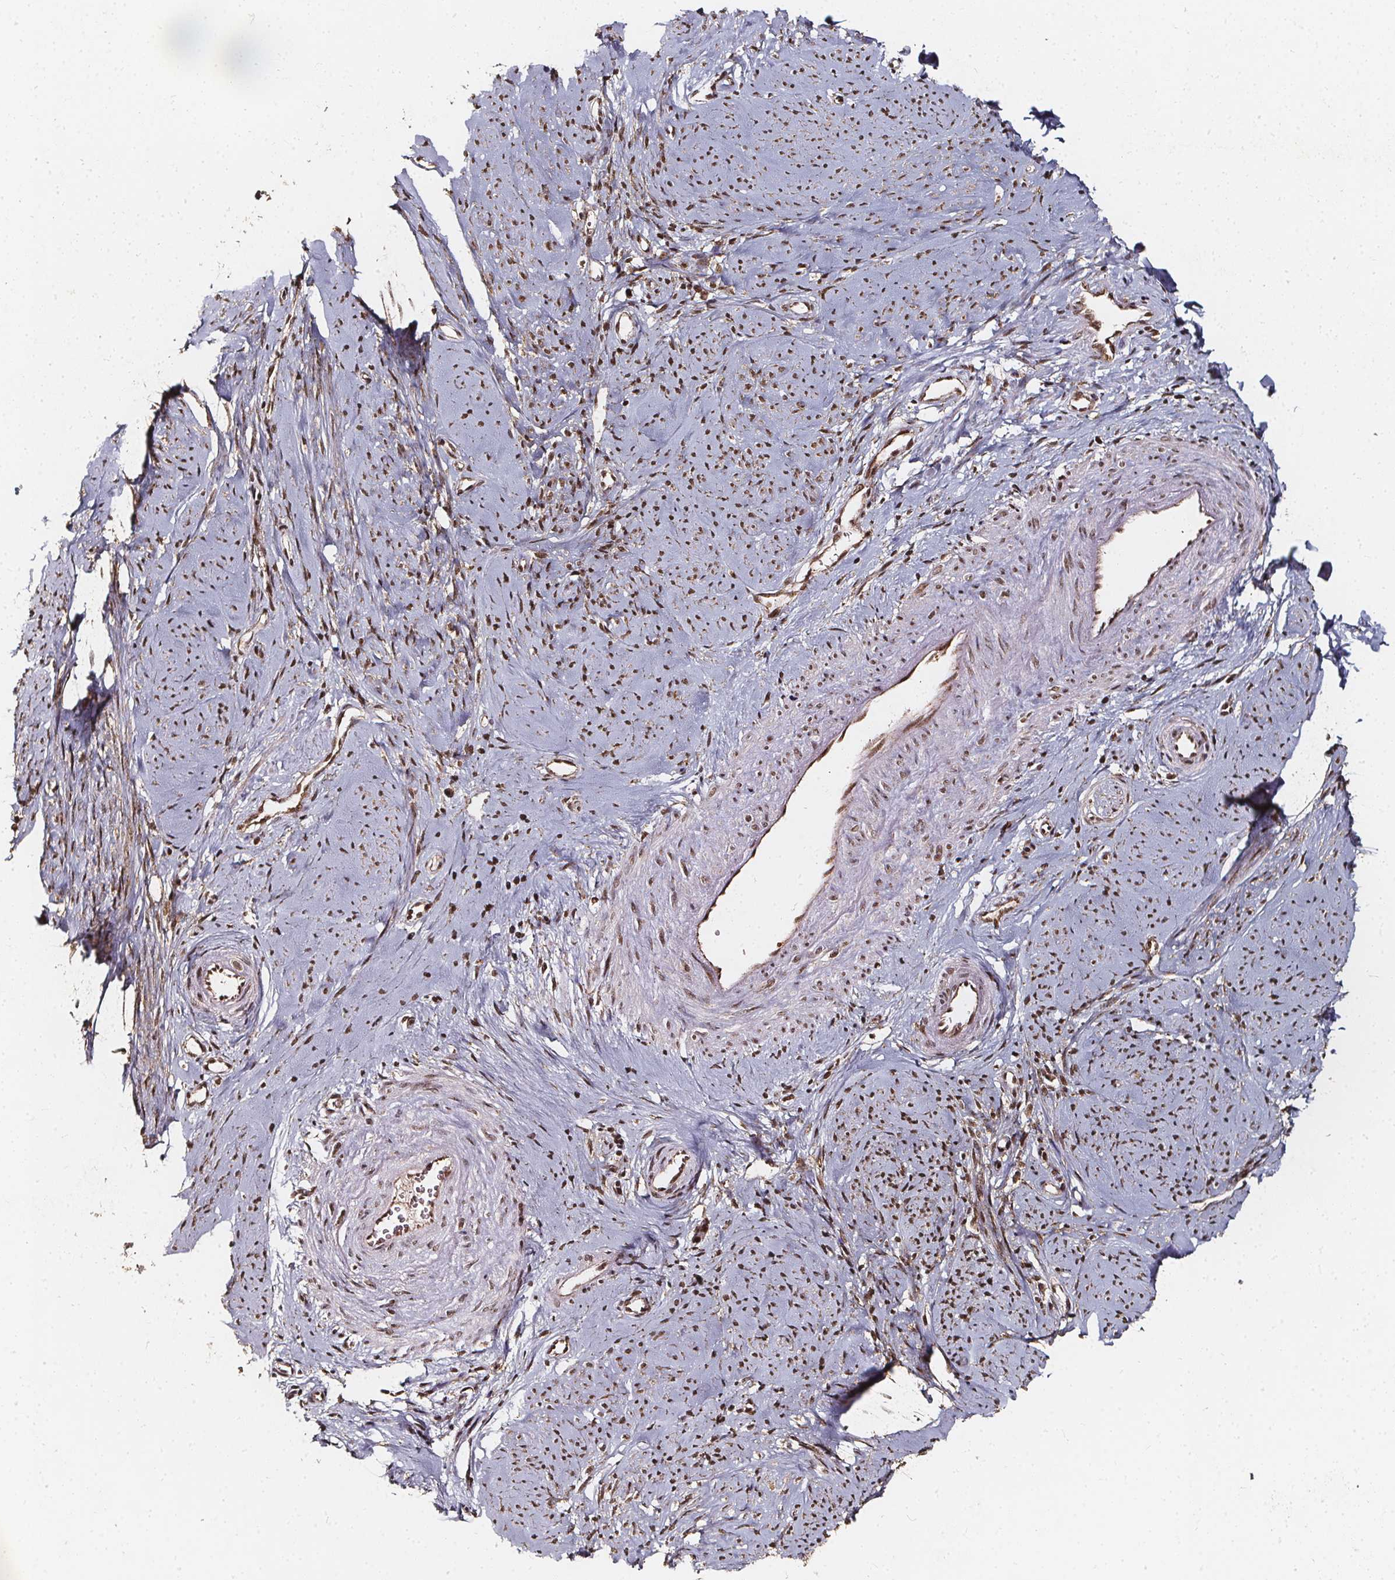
{"staining": {"intensity": "moderate", "quantity": ">75%", "location": "nuclear"}, "tissue": "smooth muscle", "cell_type": "Smooth muscle cells", "image_type": "normal", "snomed": [{"axis": "morphology", "description": "Normal tissue, NOS"}, {"axis": "topography", "description": "Smooth muscle"}], "caption": "Brown immunohistochemical staining in benign human smooth muscle reveals moderate nuclear expression in about >75% of smooth muscle cells.", "gene": "SMN1", "patient": {"sex": "female", "age": 48}}